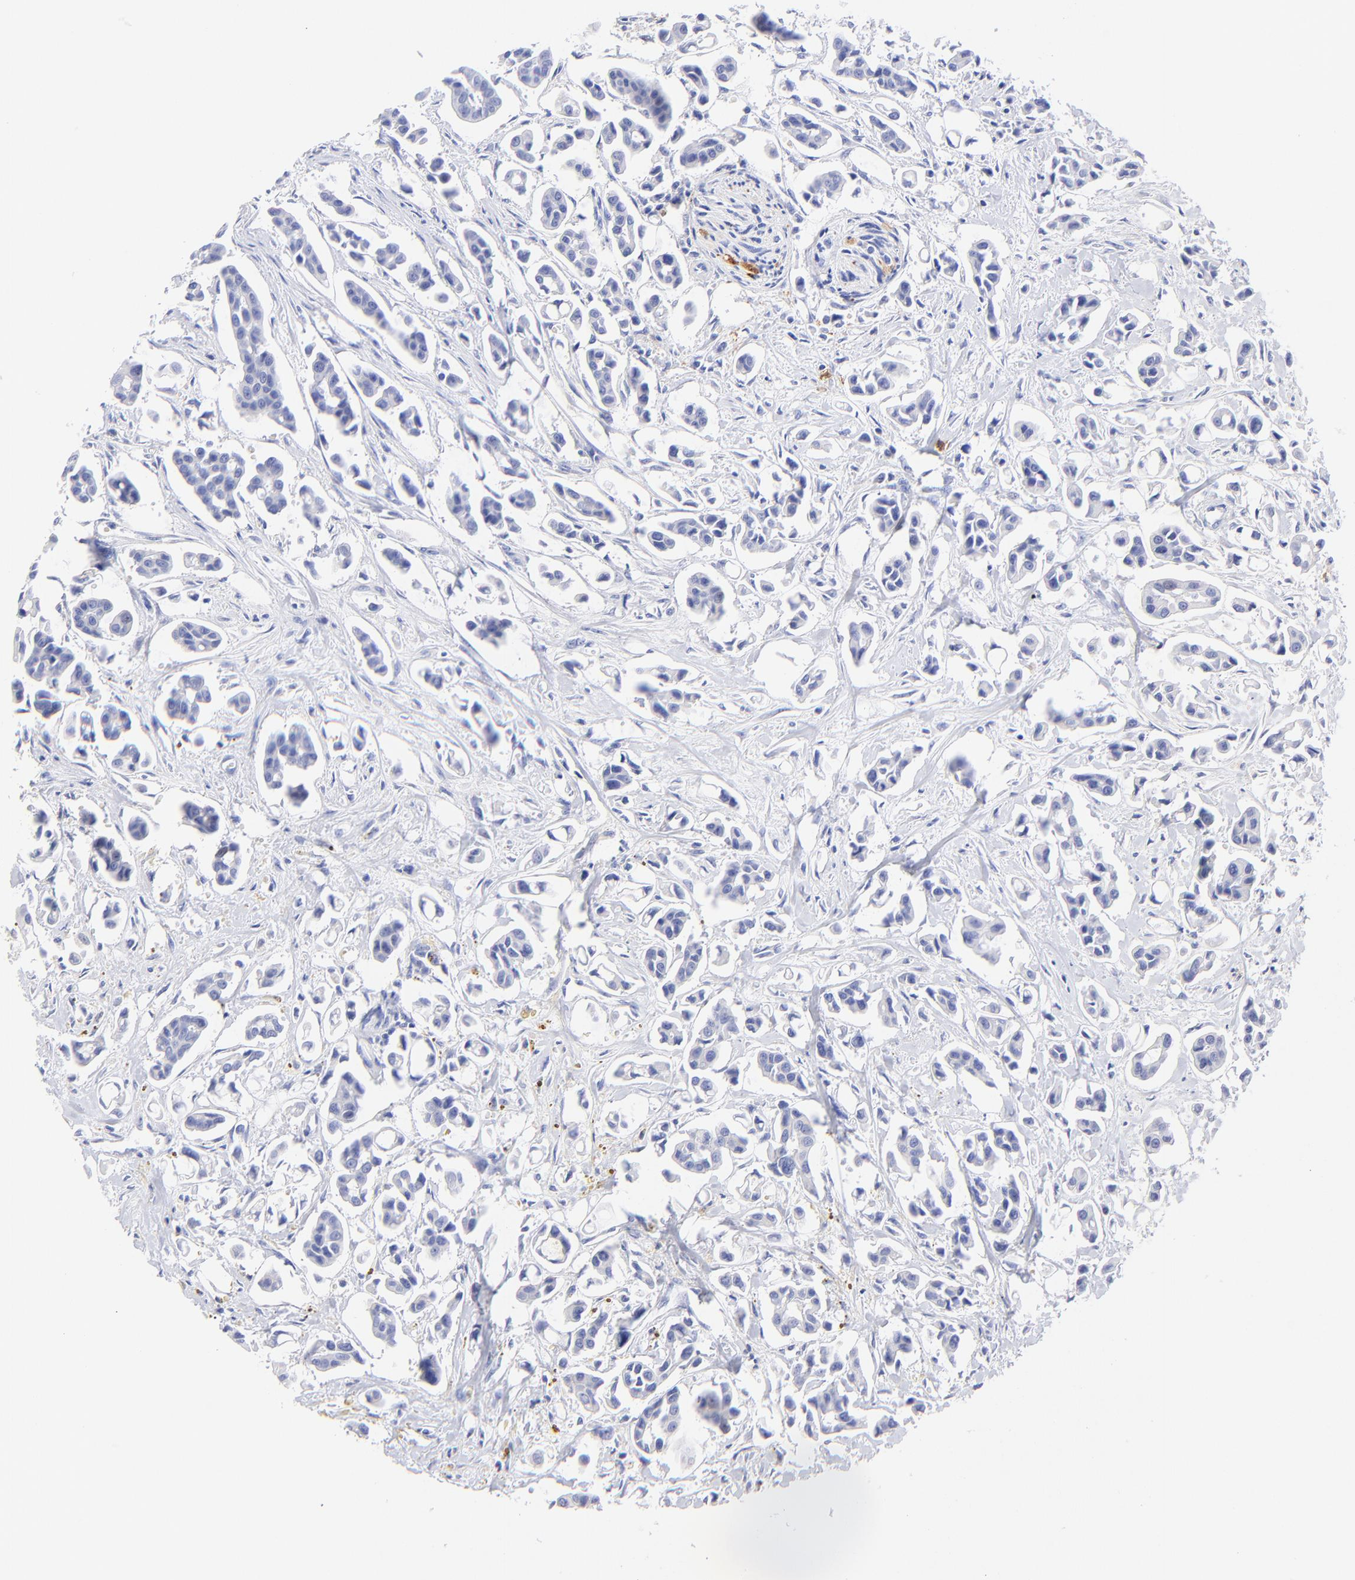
{"staining": {"intensity": "negative", "quantity": "none", "location": "none"}, "tissue": "urothelial cancer", "cell_type": "Tumor cells", "image_type": "cancer", "snomed": [{"axis": "morphology", "description": "Urothelial carcinoma, High grade"}, {"axis": "topography", "description": "Urinary bladder"}], "caption": "An IHC micrograph of urothelial carcinoma (high-grade) is shown. There is no staining in tumor cells of urothelial carcinoma (high-grade).", "gene": "RAB3A", "patient": {"sex": "male", "age": 66}}